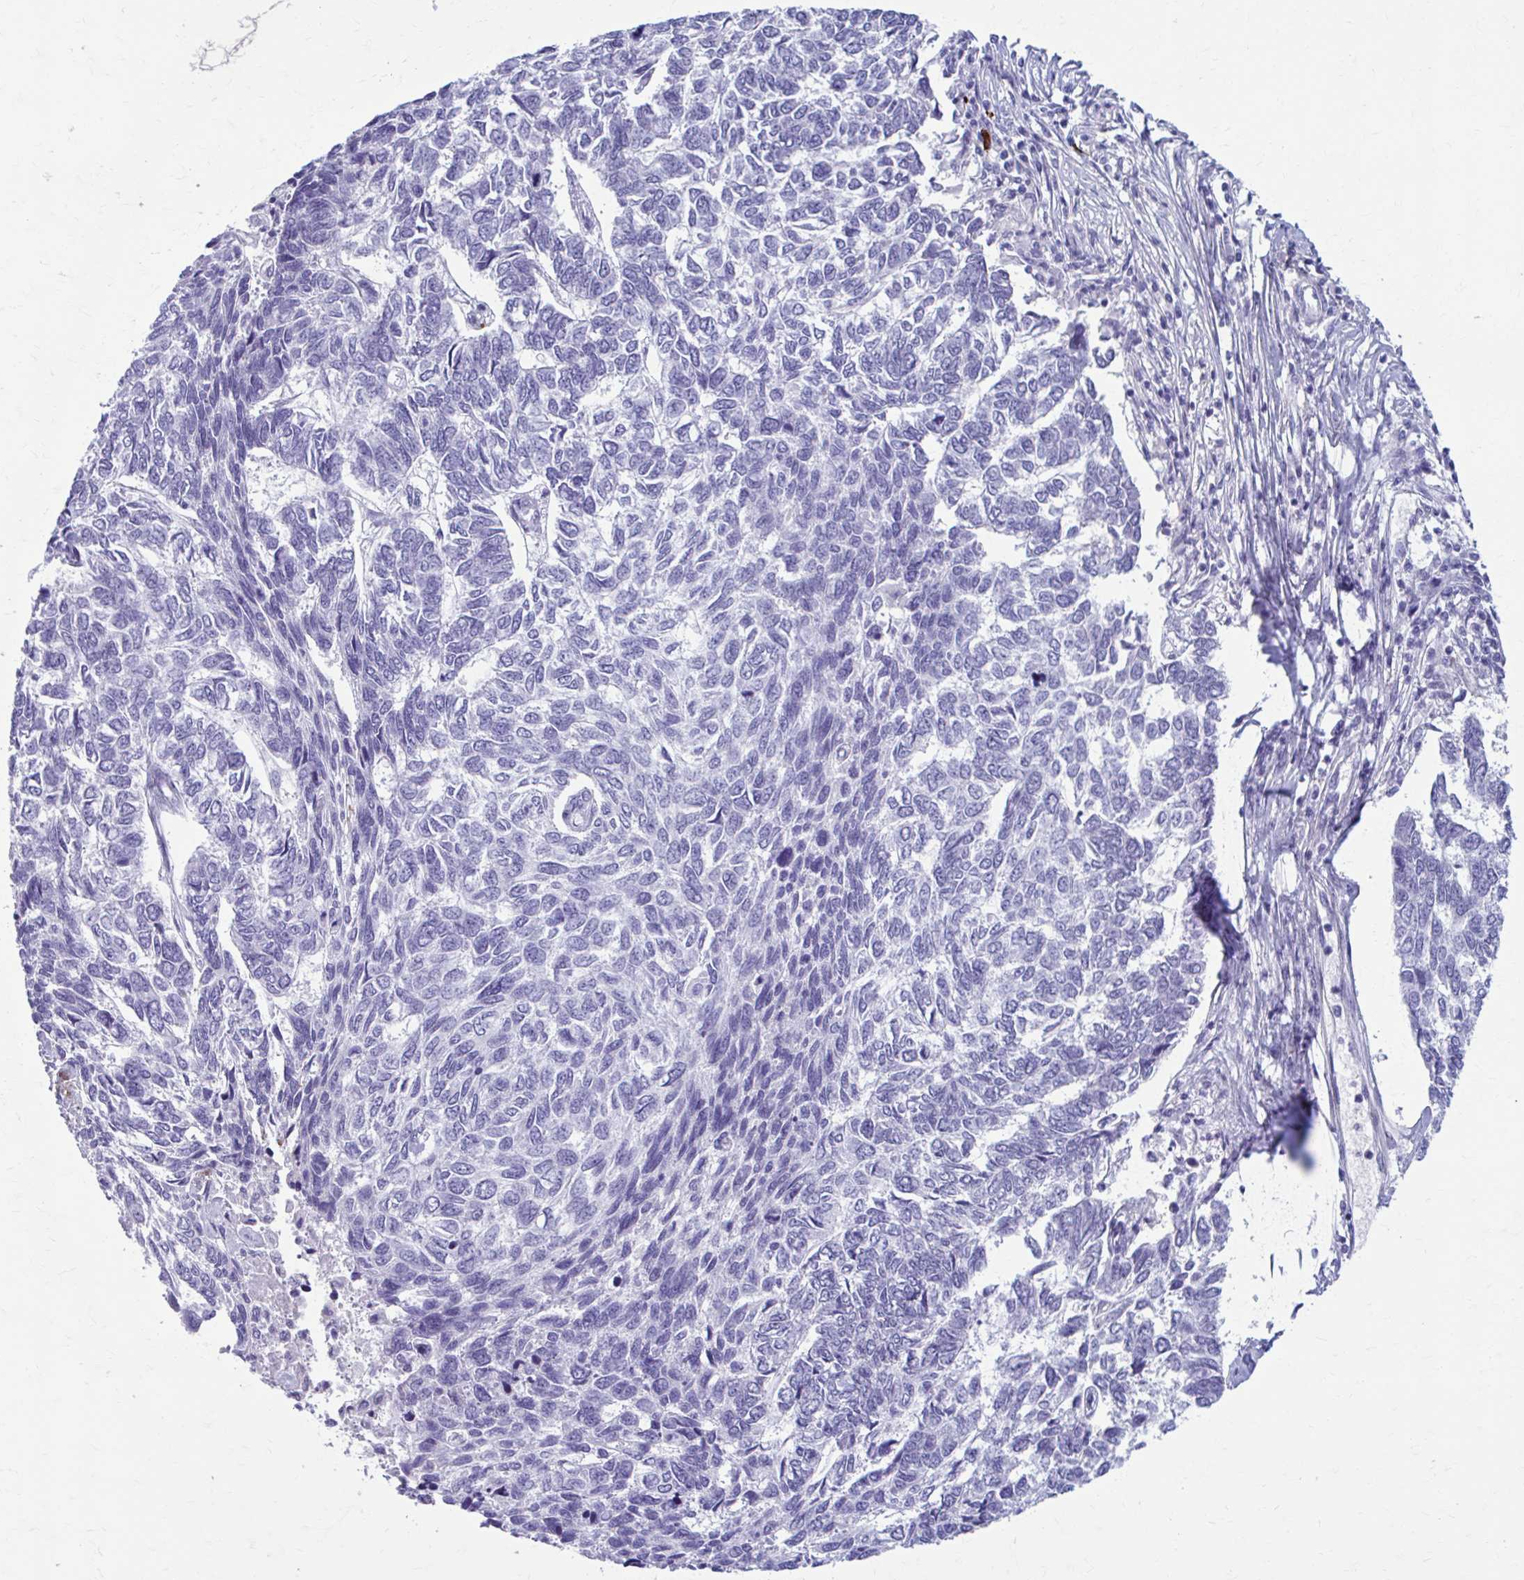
{"staining": {"intensity": "negative", "quantity": "none", "location": "none"}, "tissue": "skin cancer", "cell_type": "Tumor cells", "image_type": "cancer", "snomed": [{"axis": "morphology", "description": "Basal cell carcinoma"}, {"axis": "topography", "description": "Skin"}], "caption": "This is an immunohistochemistry photomicrograph of basal cell carcinoma (skin). There is no staining in tumor cells.", "gene": "C12orf71", "patient": {"sex": "female", "age": 65}}